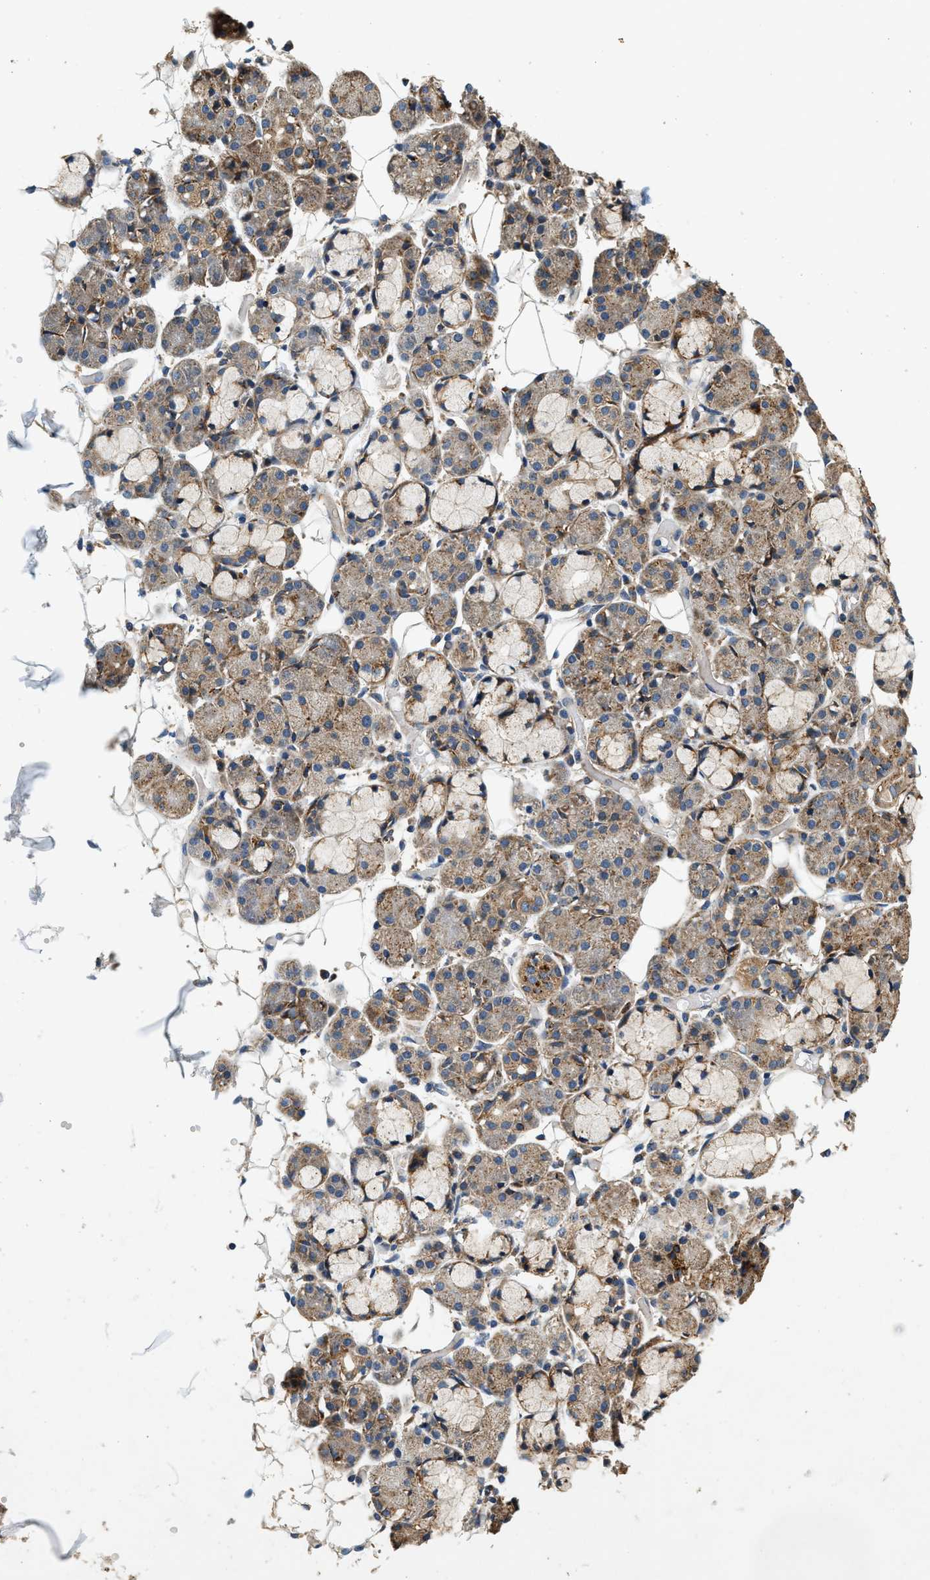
{"staining": {"intensity": "moderate", "quantity": "25%-75%", "location": "cytoplasmic/membranous"}, "tissue": "salivary gland", "cell_type": "Glandular cells", "image_type": "normal", "snomed": [{"axis": "morphology", "description": "Normal tissue, NOS"}, {"axis": "topography", "description": "Salivary gland"}], "caption": "Salivary gland stained with immunohistochemistry demonstrates moderate cytoplasmic/membranous staining in approximately 25%-75% of glandular cells.", "gene": "DUSP10", "patient": {"sex": "male", "age": 63}}